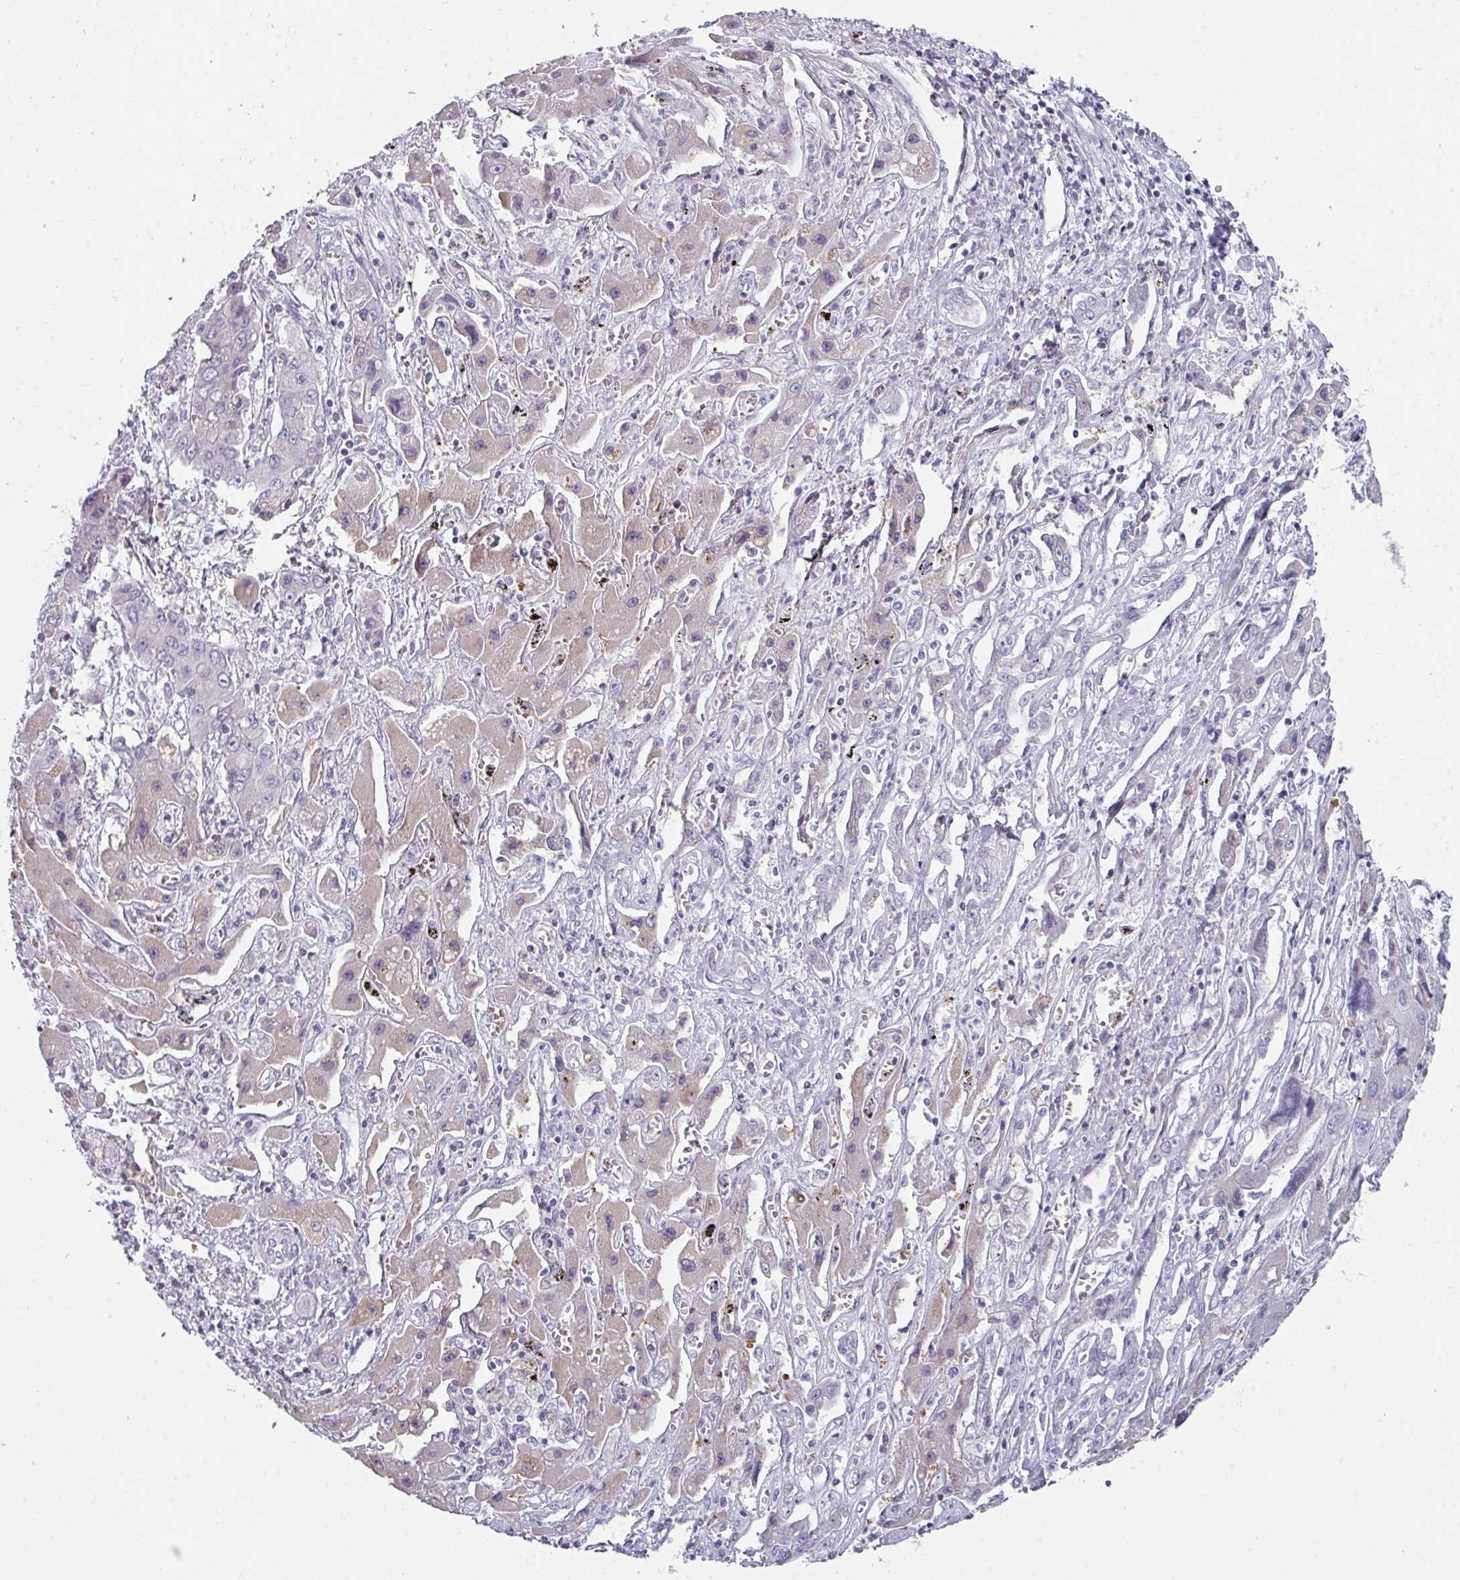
{"staining": {"intensity": "negative", "quantity": "none", "location": "none"}, "tissue": "liver cancer", "cell_type": "Tumor cells", "image_type": "cancer", "snomed": [{"axis": "morphology", "description": "Cholangiocarcinoma"}, {"axis": "topography", "description": "Liver"}], "caption": "Immunohistochemistry photomicrograph of human liver cholangiocarcinoma stained for a protein (brown), which reveals no staining in tumor cells.", "gene": "DEFB115", "patient": {"sex": "male", "age": 67}}